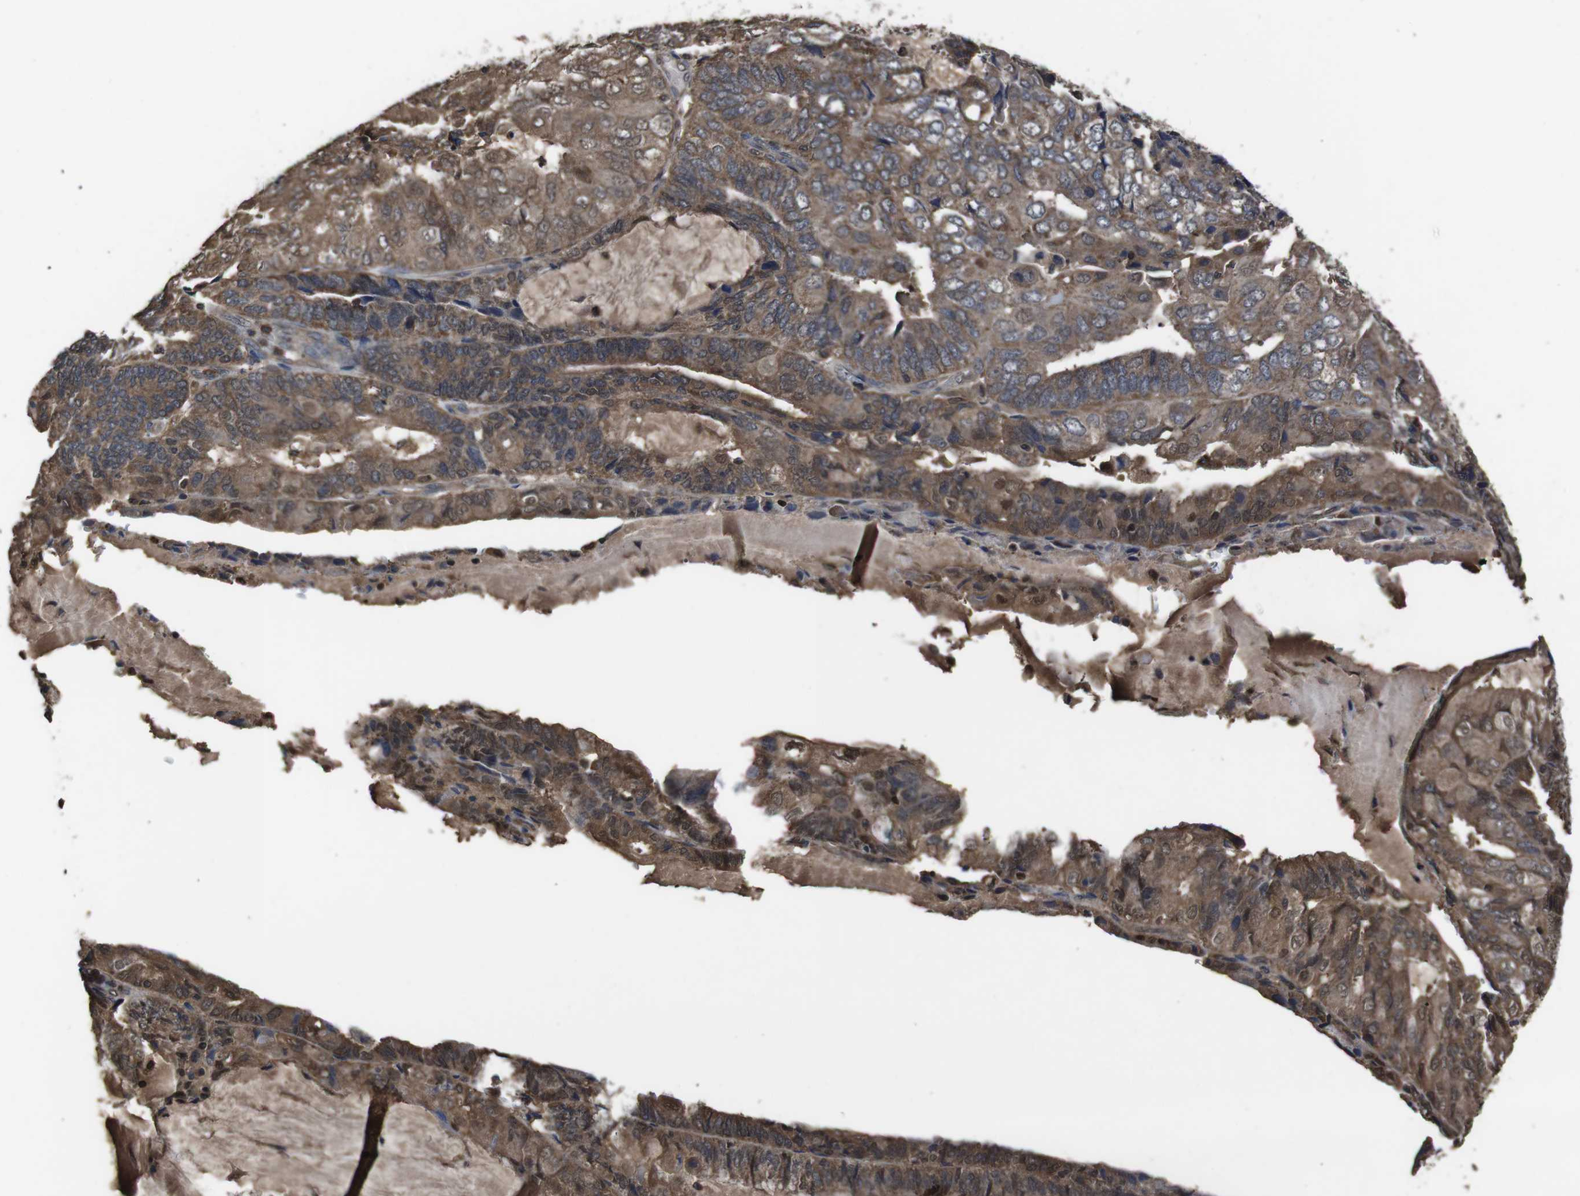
{"staining": {"intensity": "moderate", "quantity": ">75%", "location": "cytoplasmic/membranous"}, "tissue": "endometrial cancer", "cell_type": "Tumor cells", "image_type": "cancer", "snomed": [{"axis": "morphology", "description": "Adenocarcinoma, NOS"}, {"axis": "topography", "description": "Endometrium"}], "caption": "Endometrial adenocarcinoma tissue shows moderate cytoplasmic/membranous expression in about >75% of tumor cells, visualized by immunohistochemistry. The staining was performed using DAB (3,3'-diaminobenzidine), with brown indicating positive protein expression. Nuclei are stained blue with hematoxylin.", "gene": "CXCL11", "patient": {"sex": "female", "age": 81}}